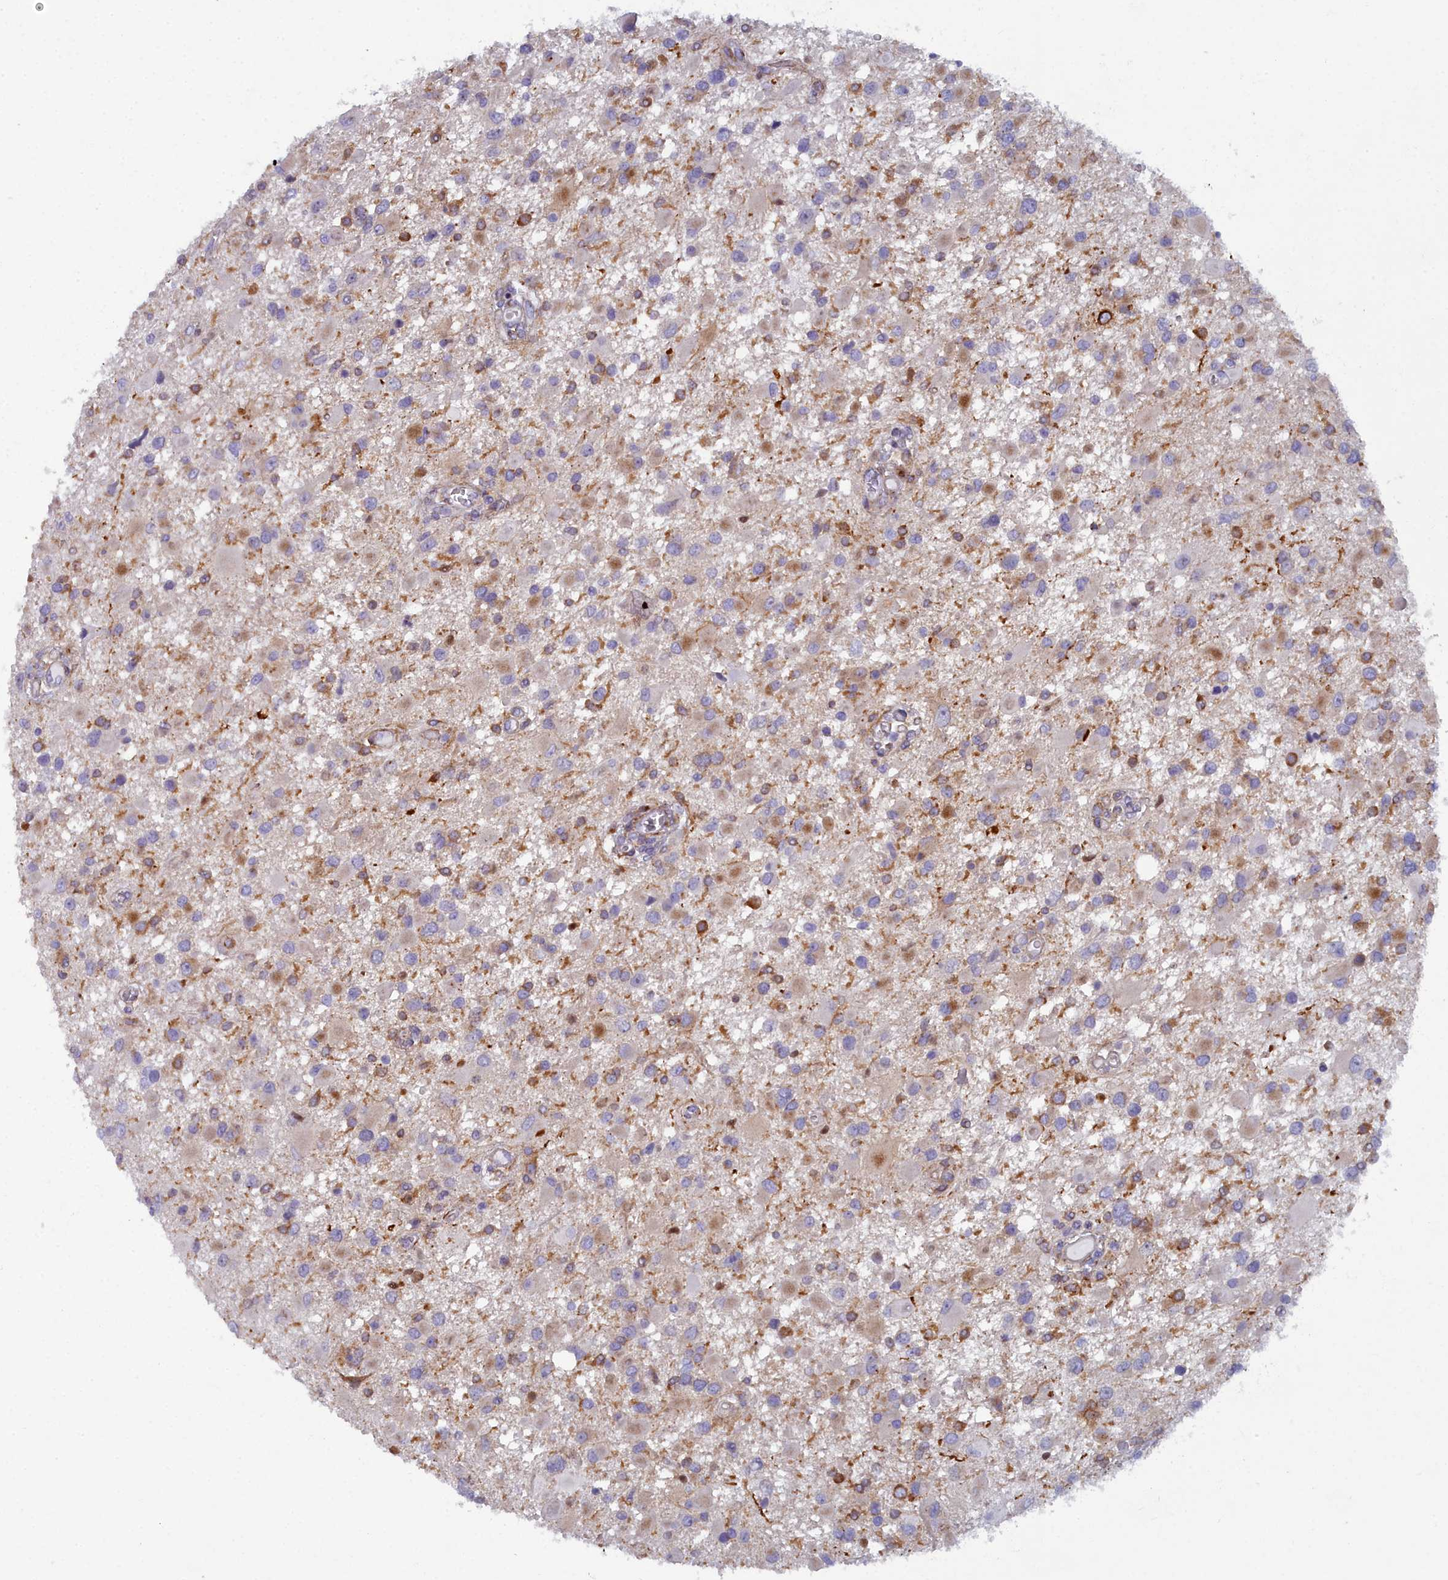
{"staining": {"intensity": "moderate", "quantity": "<25%", "location": "cytoplasmic/membranous"}, "tissue": "glioma", "cell_type": "Tumor cells", "image_type": "cancer", "snomed": [{"axis": "morphology", "description": "Glioma, malignant, High grade"}, {"axis": "topography", "description": "Brain"}], "caption": "Tumor cells show moderate cytoplasmic/membranous staining in about <25% of cells in glioma. The protein of interest is shown in brown color, while the nuclei are stained blue.", "gene": "B9D2", "patient": {"sex": "male", "age": 53}}